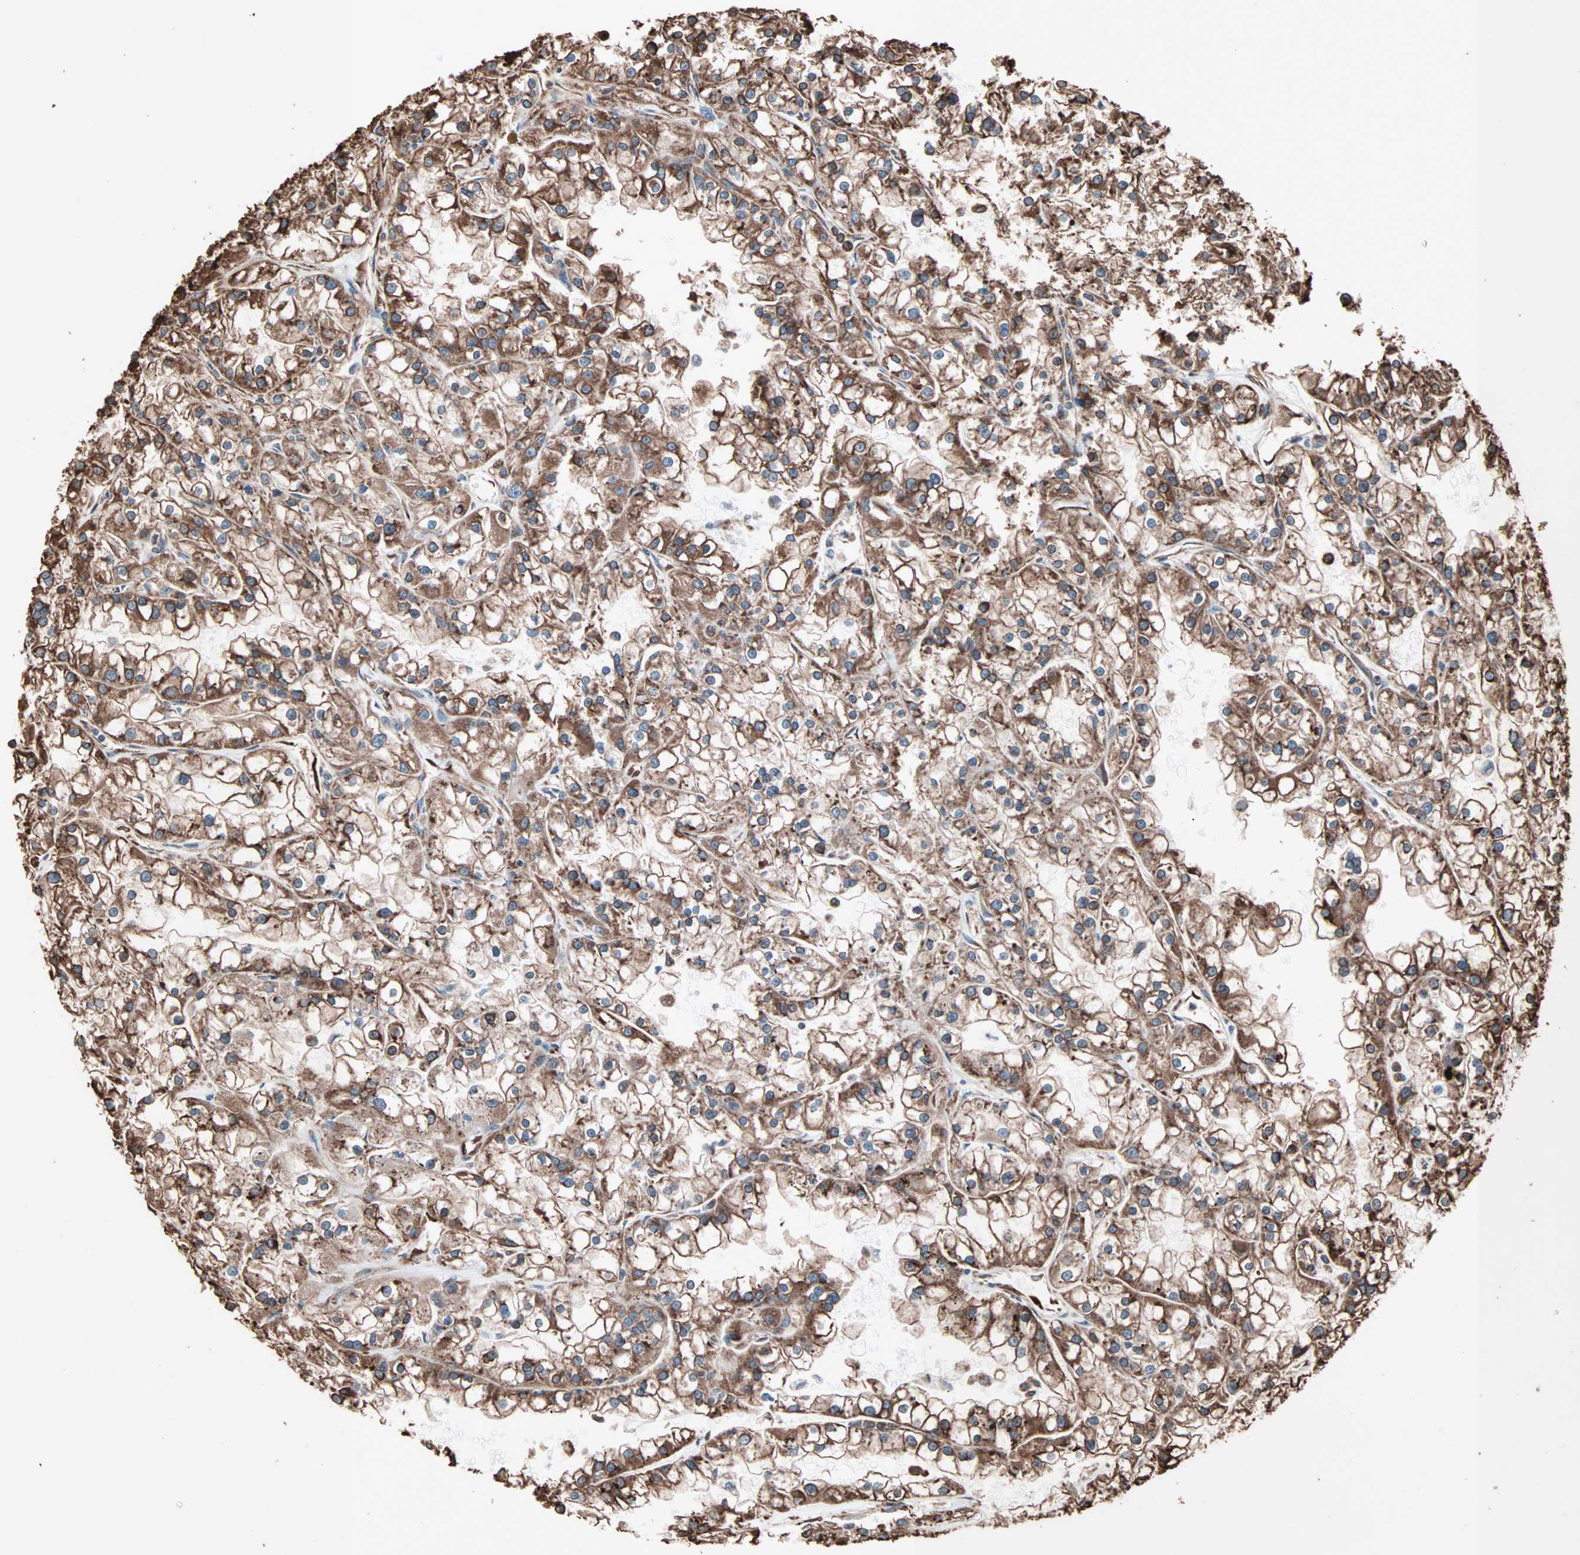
{"staining": {"intensity": "strong", "quantity": ">75%", "location": "cytoplasmic/membranous"}, "tissue": "renal cancer", "cell_type": "Tumor cells", "image_type": "cancer", "snomed": [{"axis": "morphology", "description": "Adenocarcinoma, NOS"}, {"axis": "topography", "description": "Kidney"}], "caption": "High-magnification brightfield microscopy of renal cancer (adenocarcinoma) stained with DAB (brown) and counterstained with hematoxylin (blue). tumor cells exhibit strong cytoplasmic/membranous positivity is seen in approximately>75% of cells.", "gene": "HSP90B1", "patient": {"sex": "female", "age": 52}}